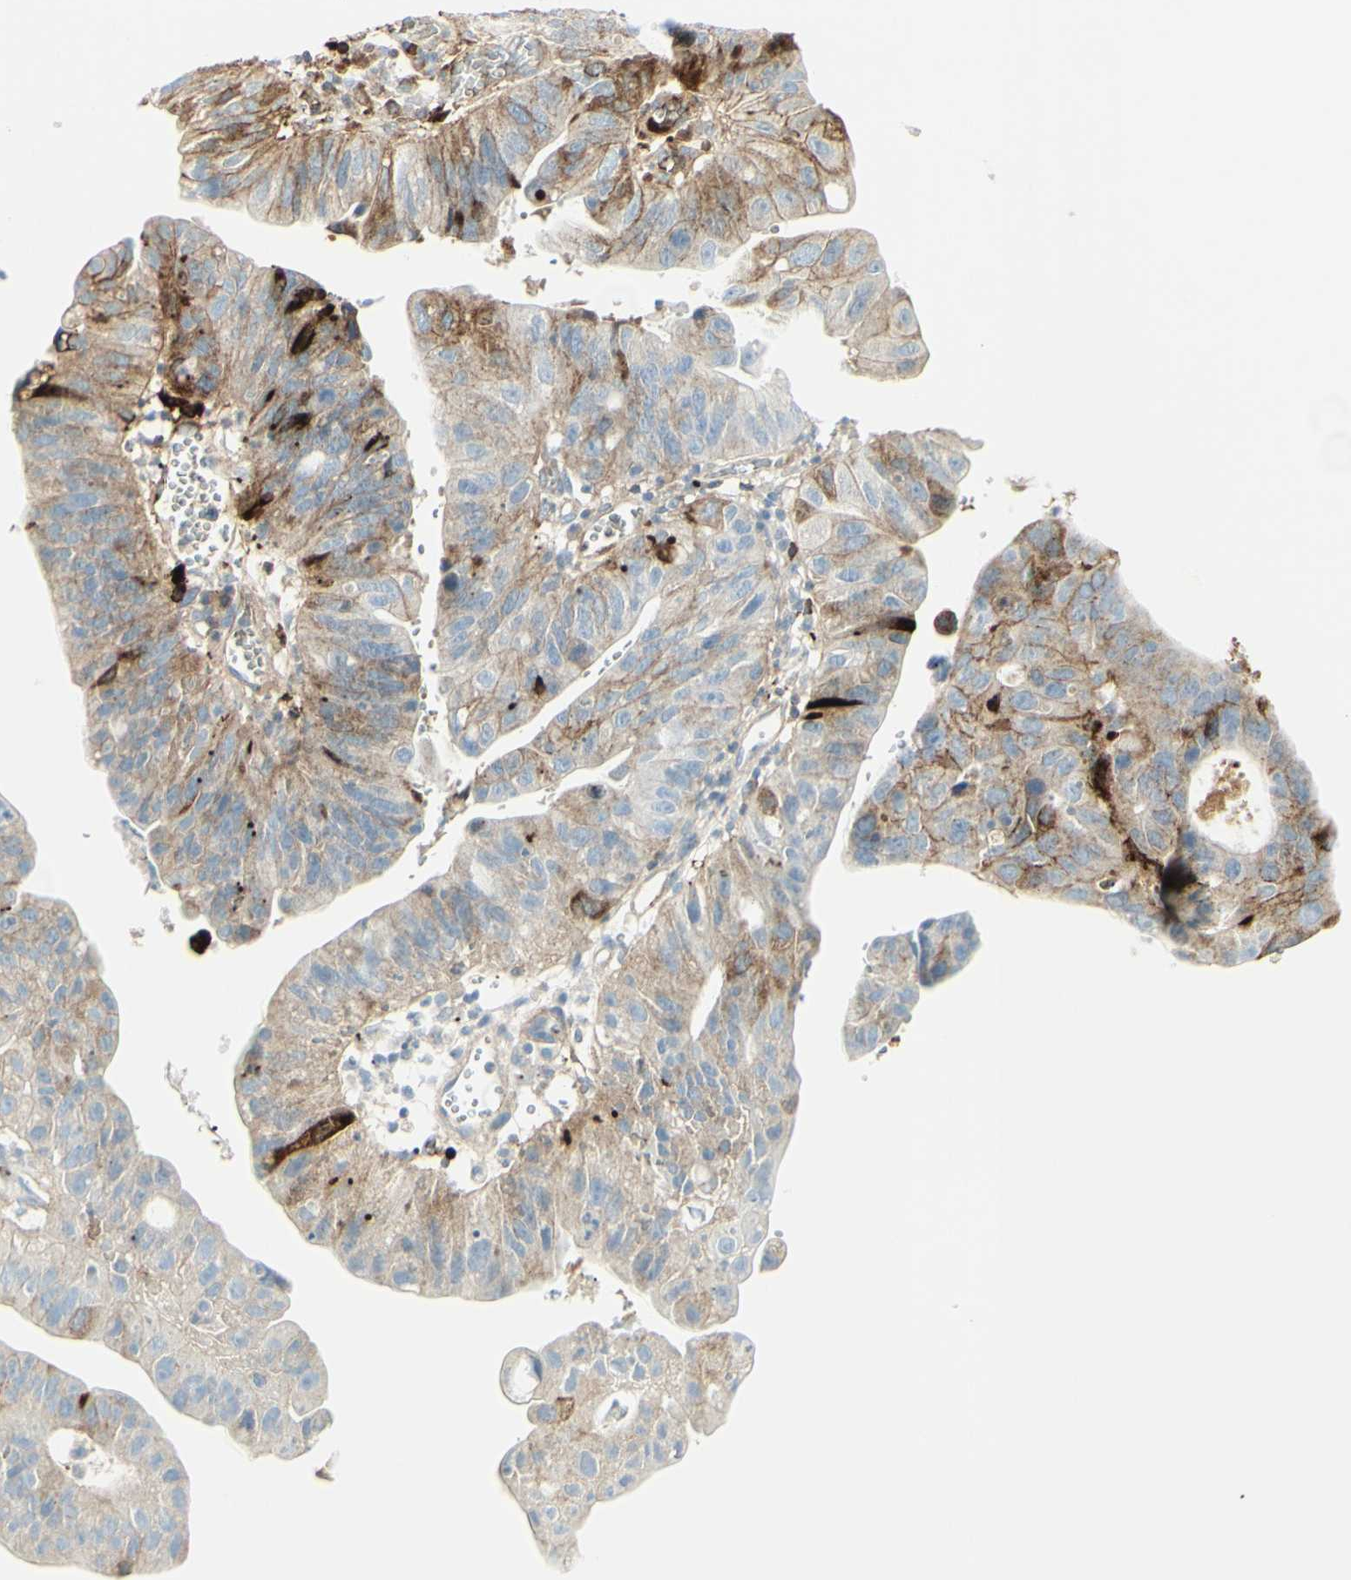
{"staining": {"intensity": "strong", "quantity": "25%-75%", "location": "cytoplasmic/membranous"}, "tissue": "stomach cancer", "cell_type": "Tumor cells", "image_type": "cancer", "snomed": [{"axis": "morphology", "description": "Adenocarcinoma, NOS"}, {"axis": "topography", "description": "Stomach"}], "caption": "IHC photomicrograph of human stomach cancer stained for a protein (brown), which demonstrates high levels of strong cytoplasmic/membranous expression in about 25%-75% of tumor cells.", "gene": "MDK", "patient": {"sex": "male", "age": 59}}